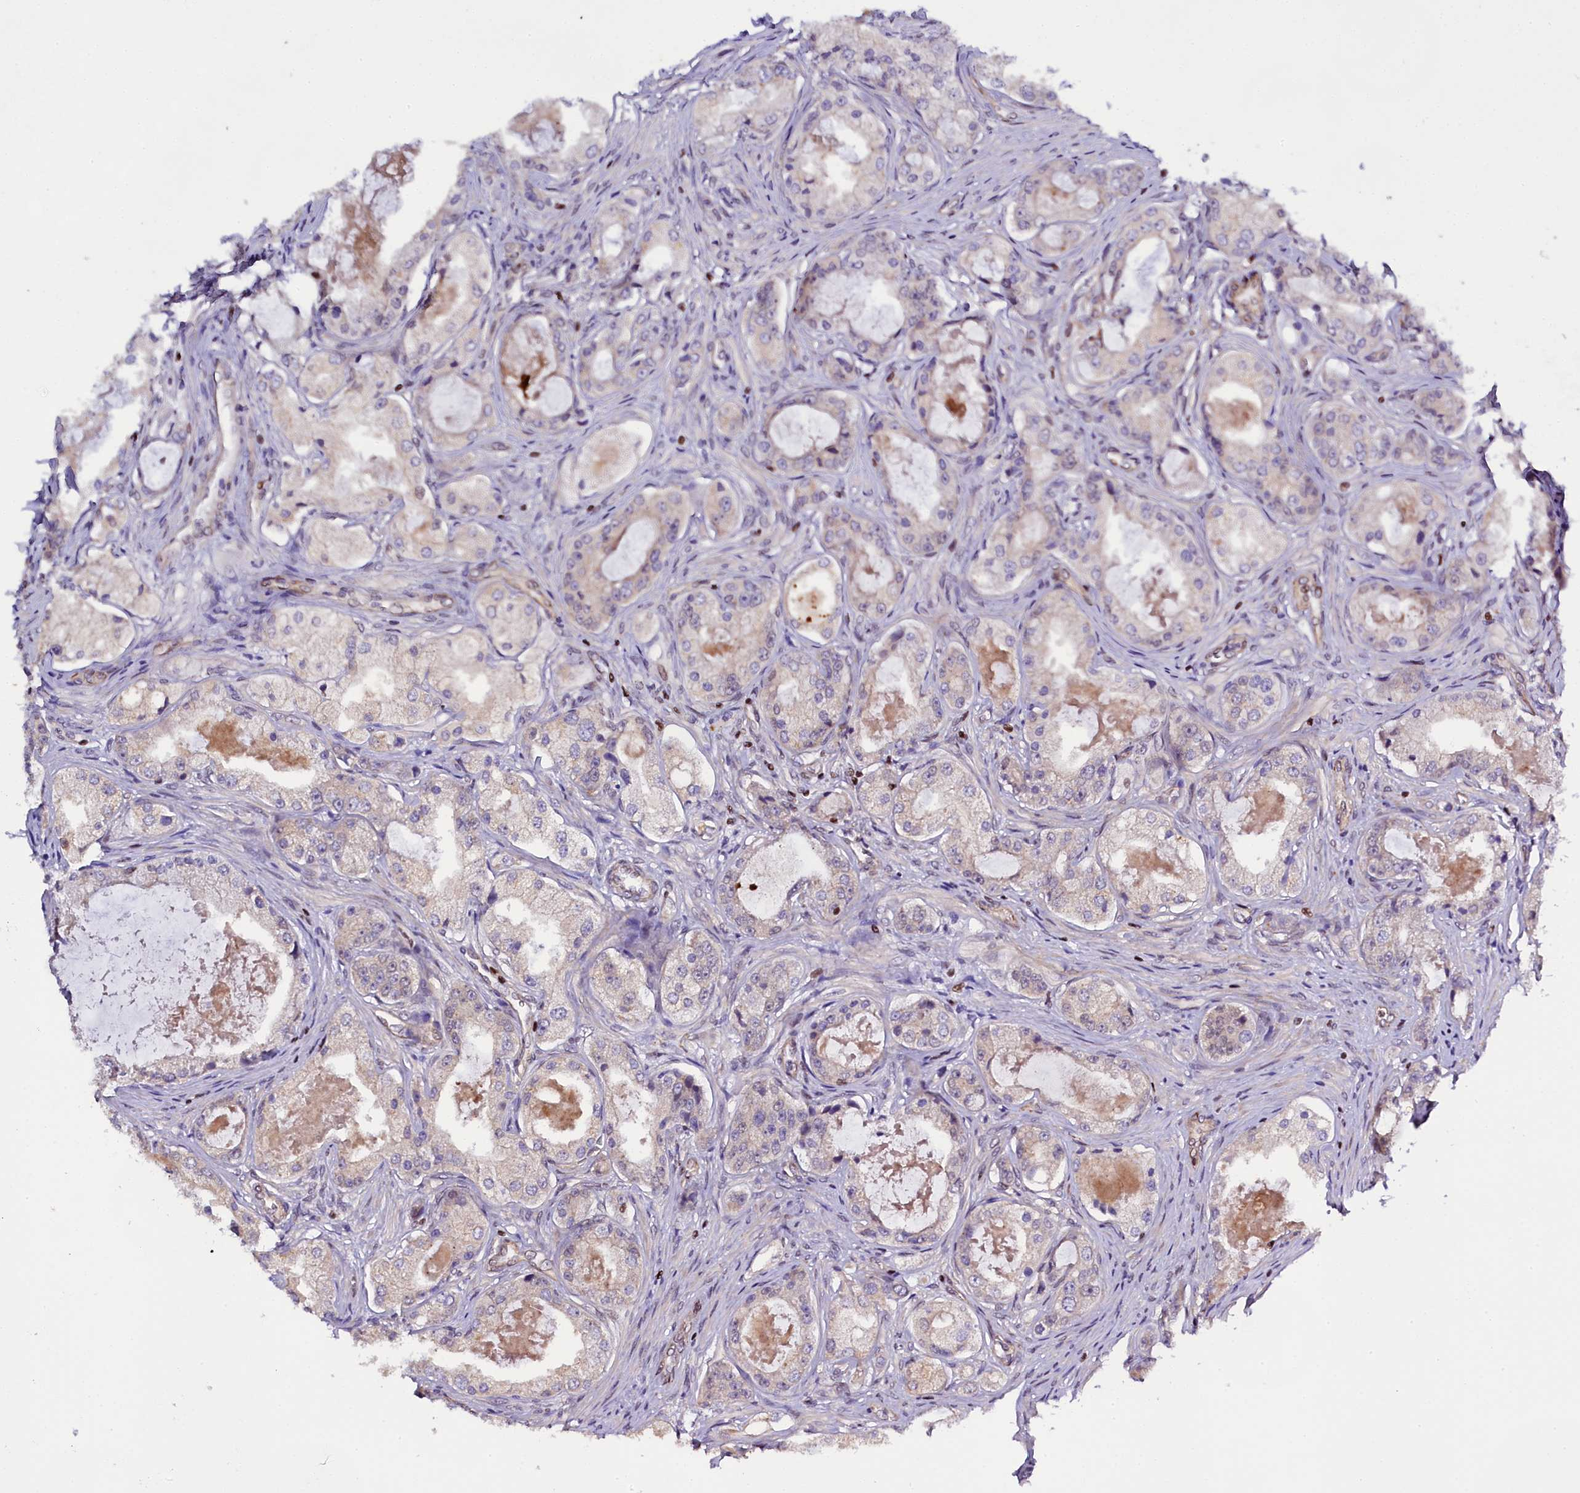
{"staining": {"intensity": "negative", "quantity": "none", "location": "none"}, "tissue": "prostate cancer", "cell_type": "Tumor cells", "image_type": "cancer", "snomed": [{"axis": "morphology", "description": "Adenocarcinoma, Low grade"}, {"axis": "topography", "description": "Prostate"}], "caption": "Immunohistochemistry (IHC) image of human prostate cancer (adenocarcinoma (low-grade)) stained for a protein (brown), which displays no expression in tumor cells. The staining was performed using DAB to visualize the protein expression in brown, while the nuclei were stained in blue with hematoxylin (Magnification: 20x).", "gene": "SP4", "patient": {"sex": "male", "age": 68}}